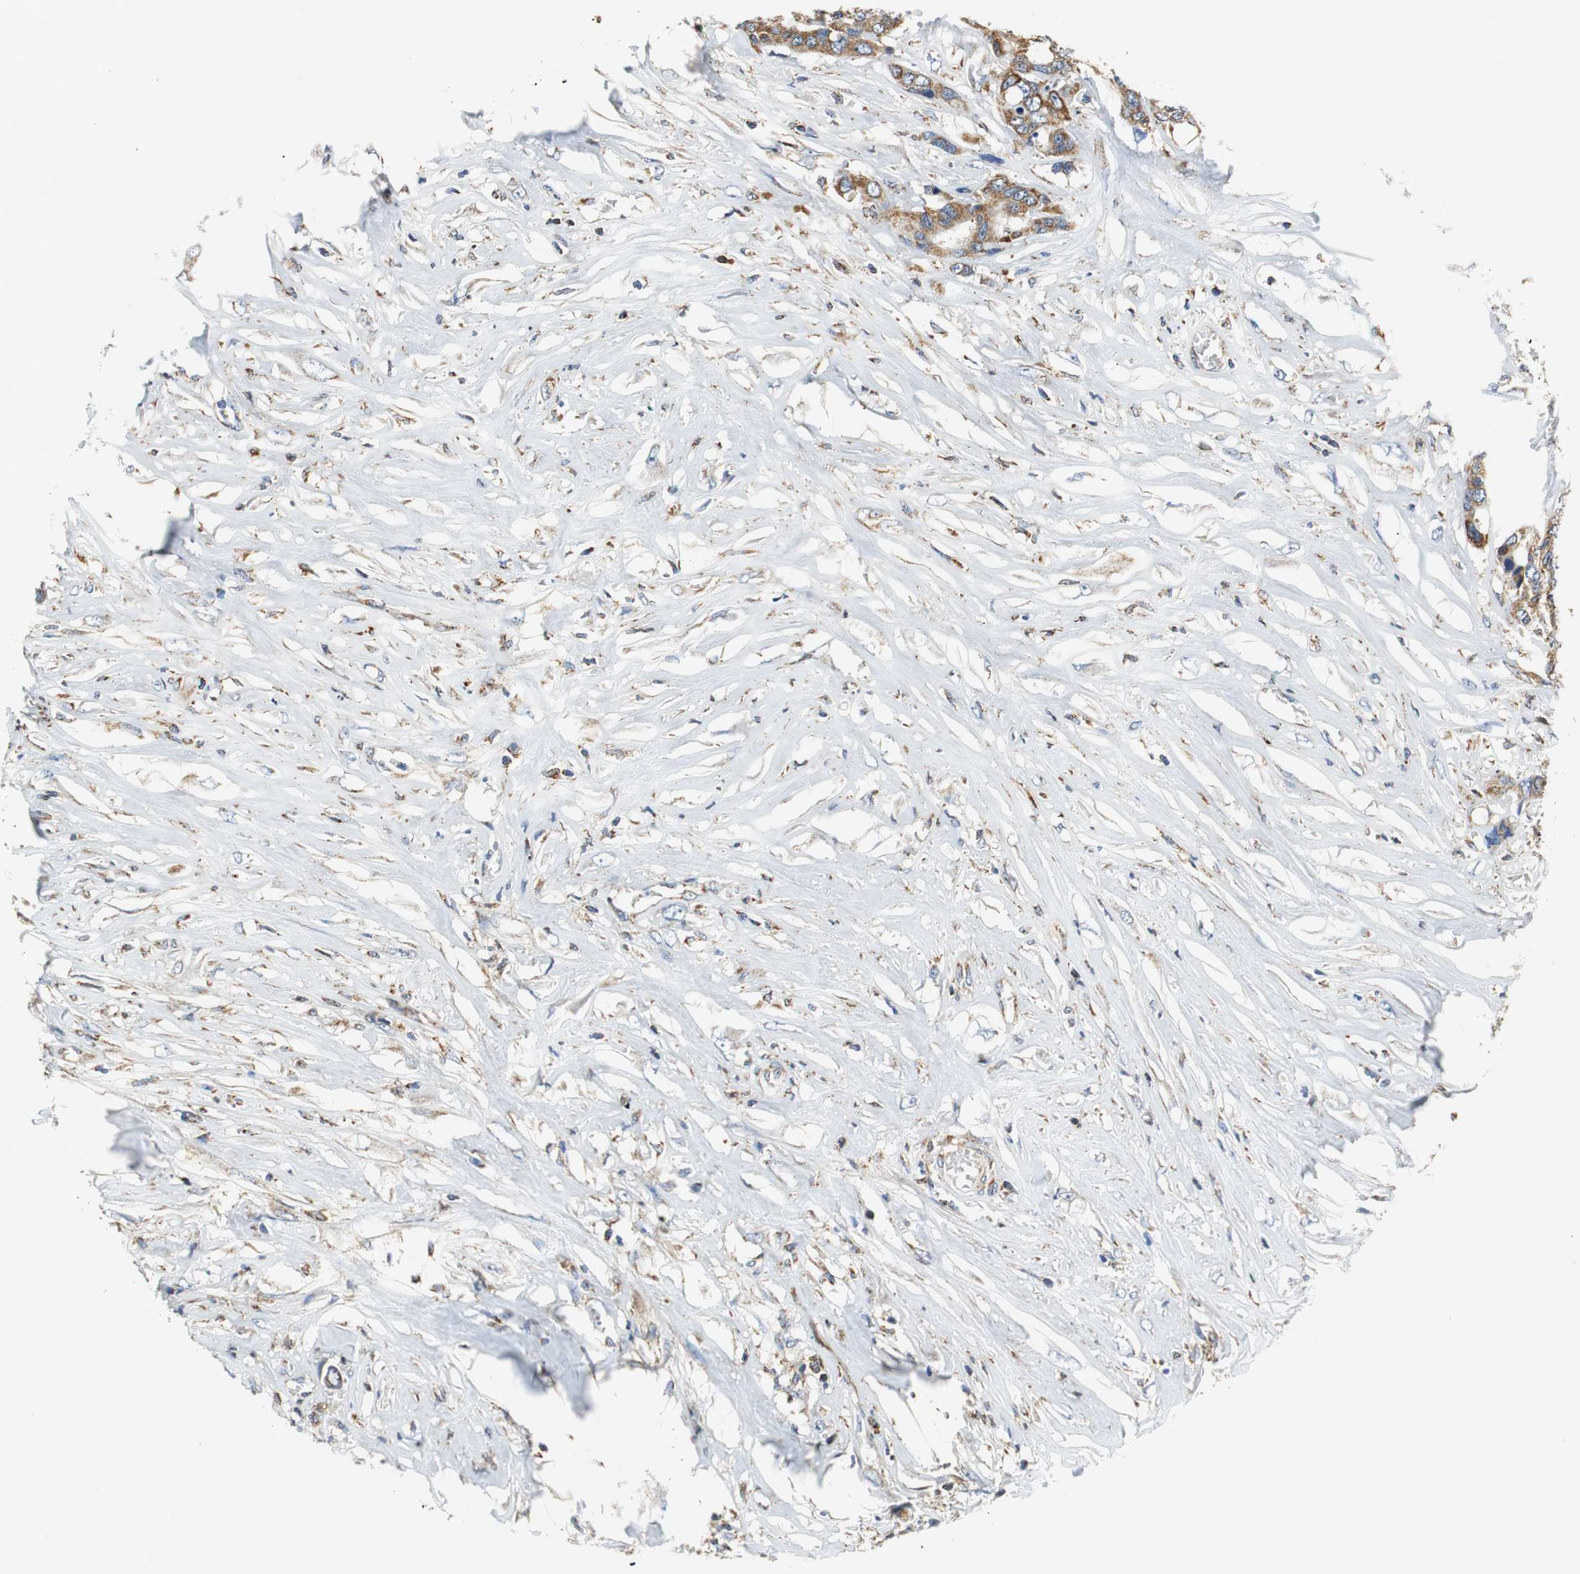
{"staining": {"intensity": "strong", "quantity": ">75%", "location": "cytoplasmic/membranous"}, "tissue": "colorectal cancer", "cell_type": "Tumor cells", "image_type": "cancer", "snomed": [{"axis": "morphology", "description": "Adenocarcinoma, NOS"}, {"axis": "topography", "description": "Rectum"}], "caption": "The histopathology image exhibits staining of adenocarcinoma (colorectal), revealing strong cytoplasmic/membranous protein staining (brown color) within tumor cells.", "gene": "GSTK1", "patient": {"sex": "male", "age": 55}}